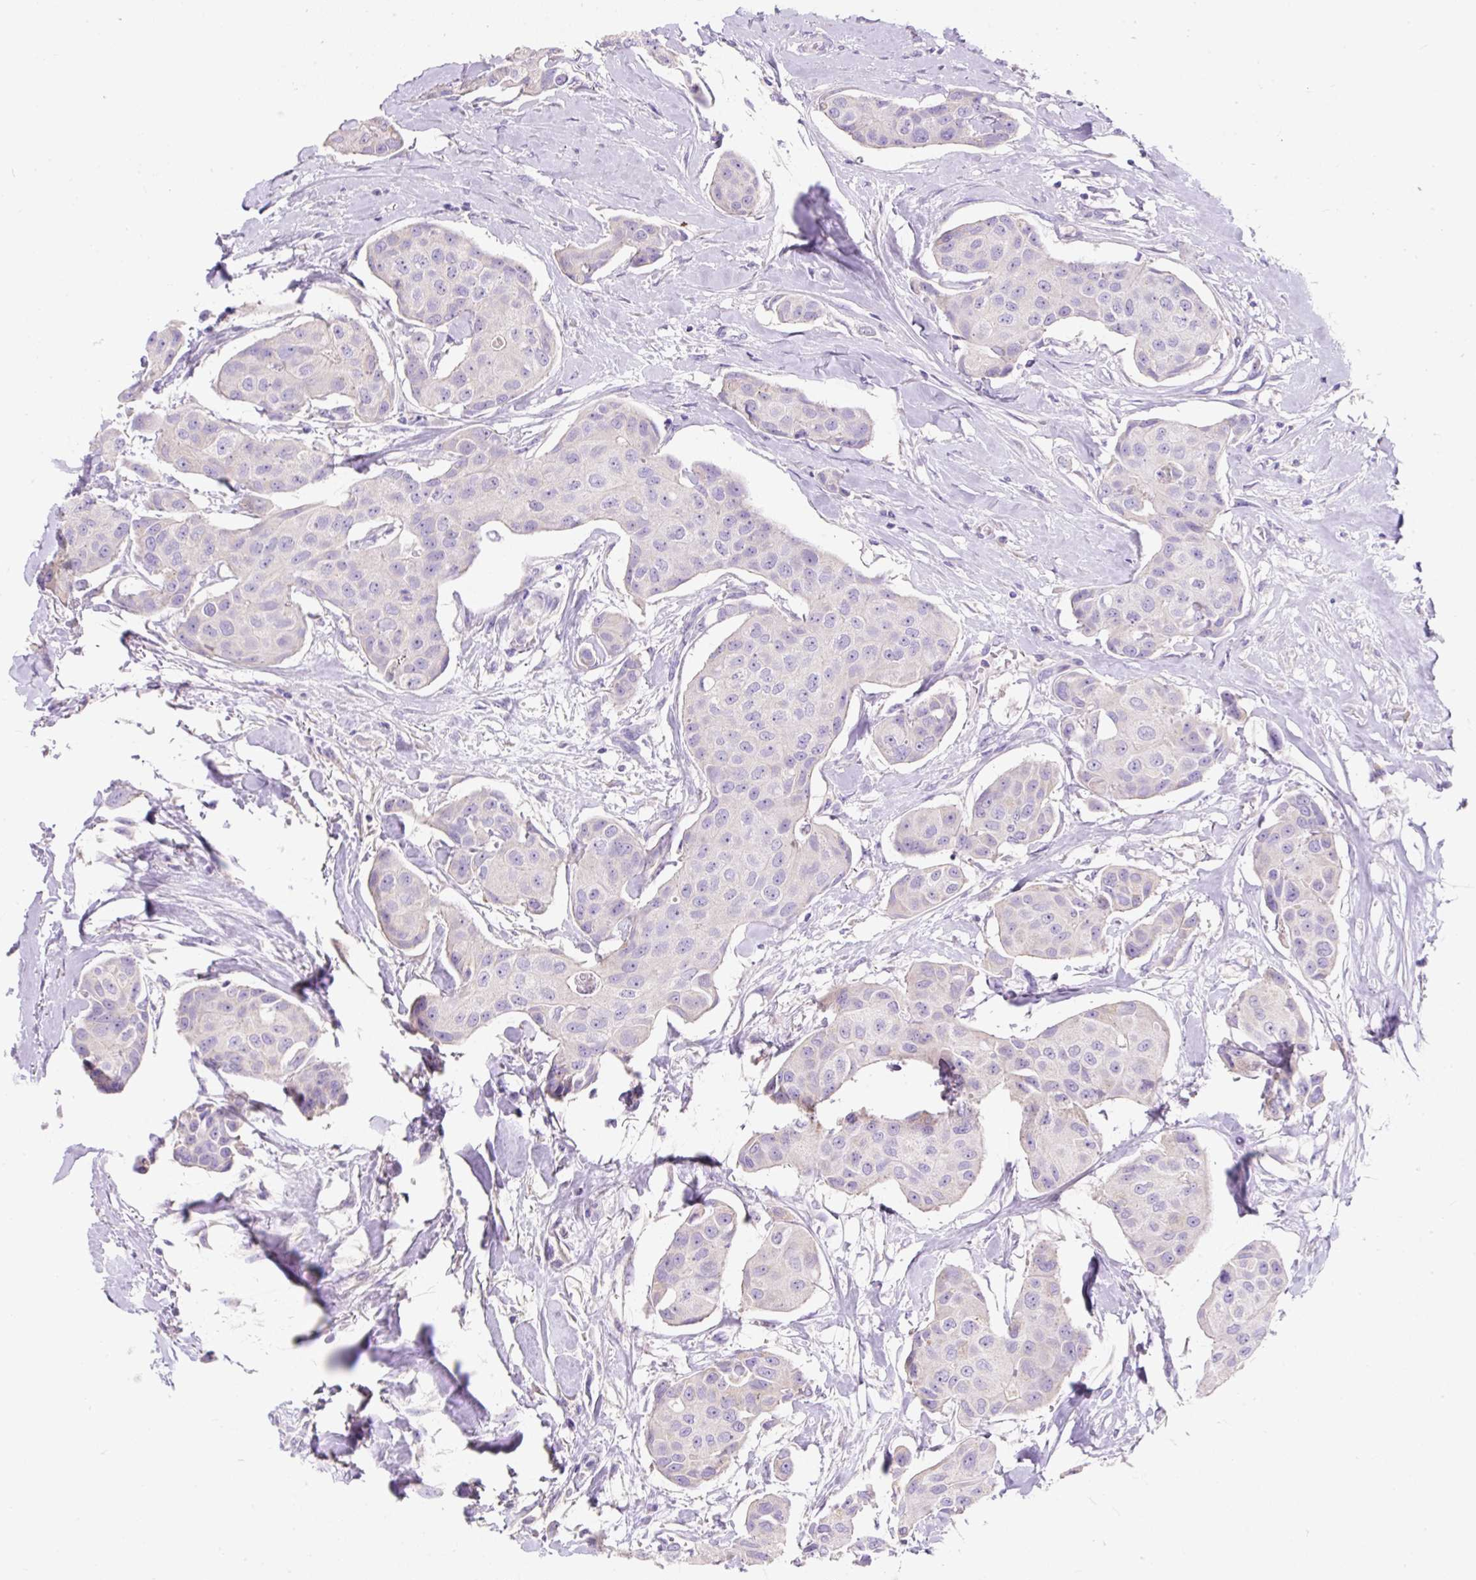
{"staining": {"intensity": "negative", "quantity": "none", "location": "none"}, "tissue": "breast cancer", "cell_type": "Tumor cells", "image_type": "cancer", "snomed": [{"axis": "morphology", "description": "Duct carcinoma"}, {"axis": "topography", "description": "Breast"}, {"axis": "topography", "description": "Lymph node"}], "caption": "Immunohistochemistry (IHC) micrograph of breast cancer stained for a protein (brown), which exhibits no expression in tumor cells. (Brightfield microscopy of DAB IHC at high magnification).", "gene": "SUSD5", "patient": {"sex": "female", "age": 80}}